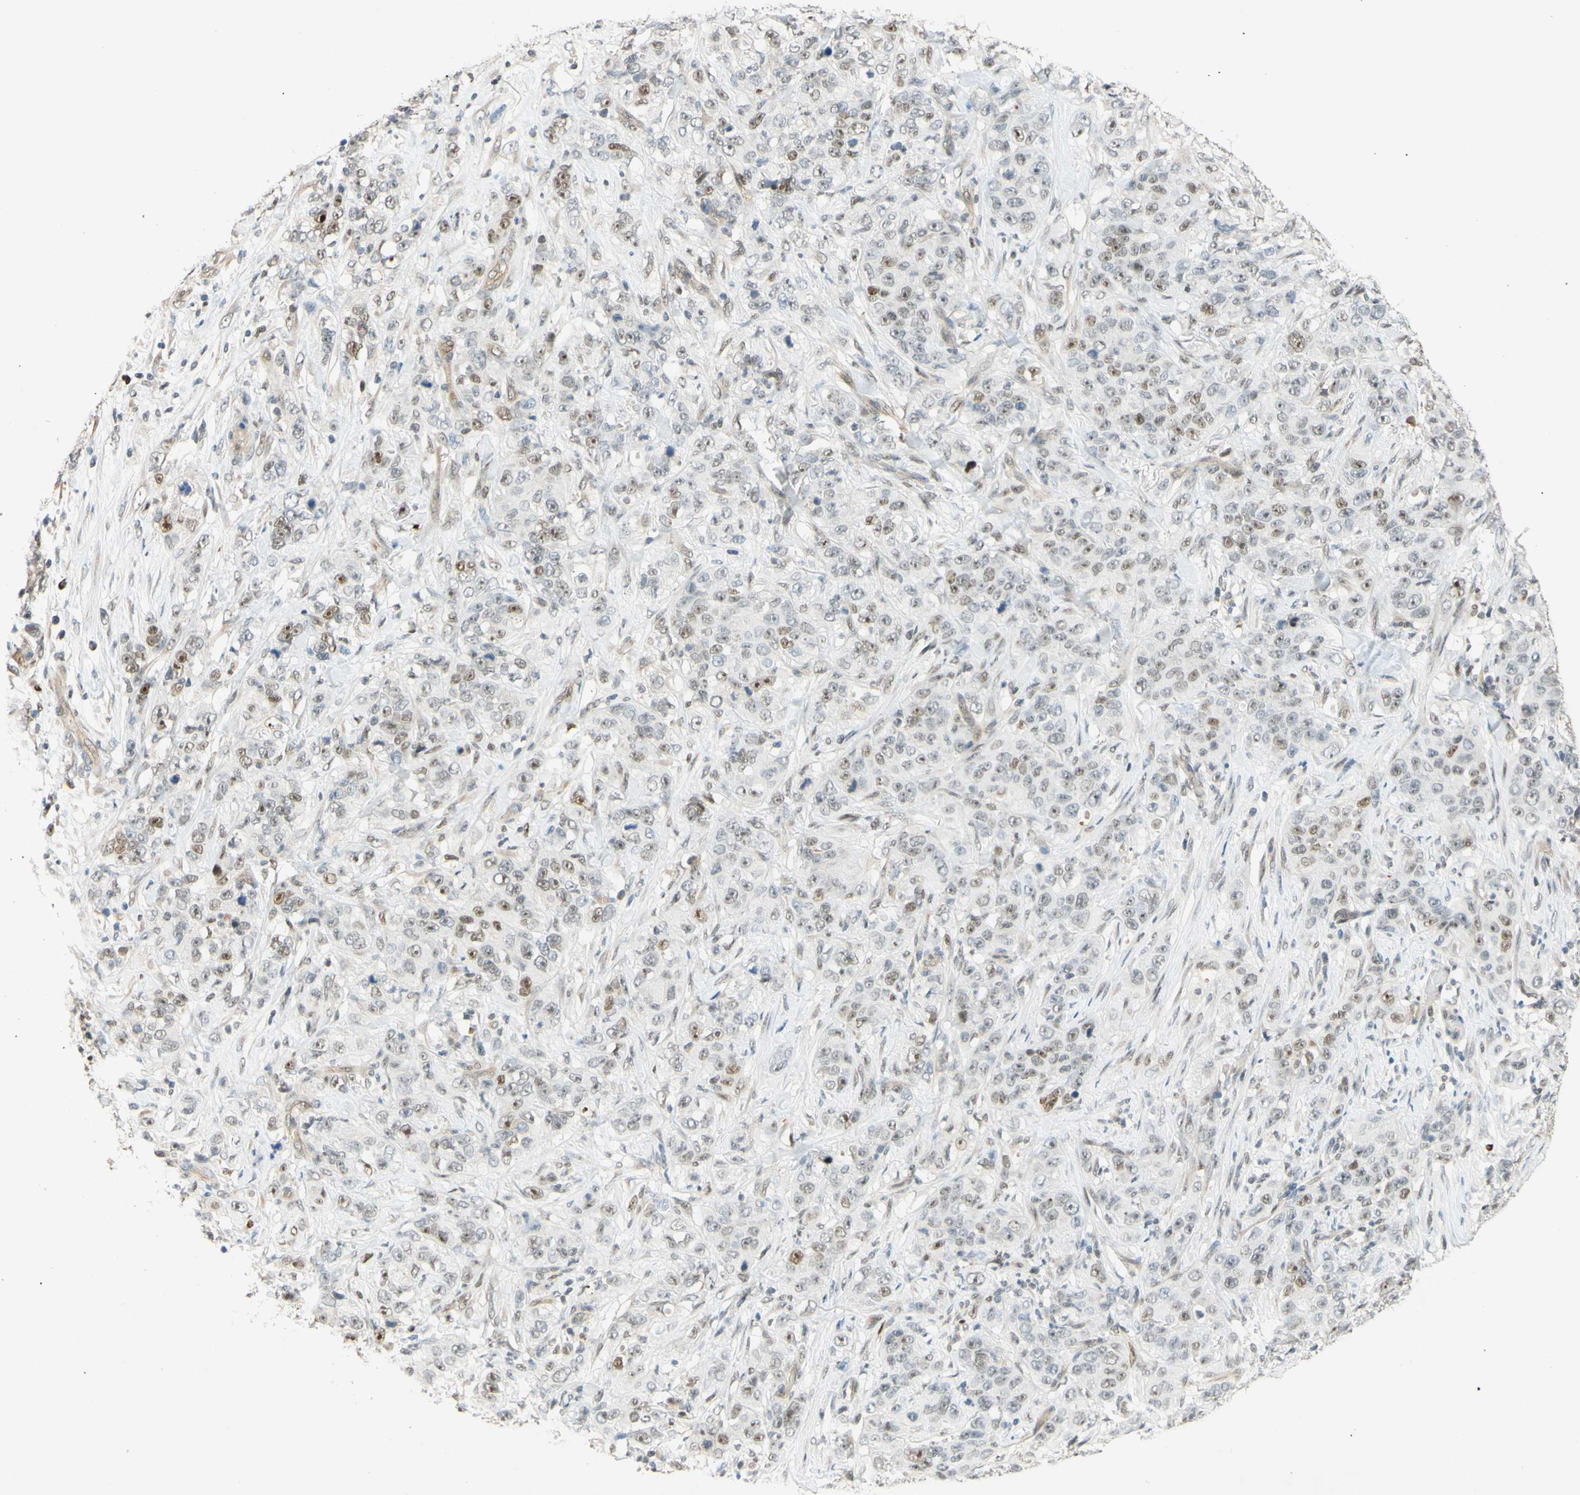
{"staining": {"intensity": "weak", "quantity": "25%-75%", "location": "nuclear"}, "tissue": "stomach cancer", "cell_type": "Tumor cells", "image_type": "cancer", "snomed": [{"axis": "morphology", "description": "Adenocarcinoma, NOS"}, {"axis": "topography", "description": "Stomach"}], "caption": "The micrograph exhibits staining of stomach cancer, revealing weak nuclear protein staining (brown color) within tumor cells.", "gene": "POLB", "patient": {"sex": "male", "age": 48}}